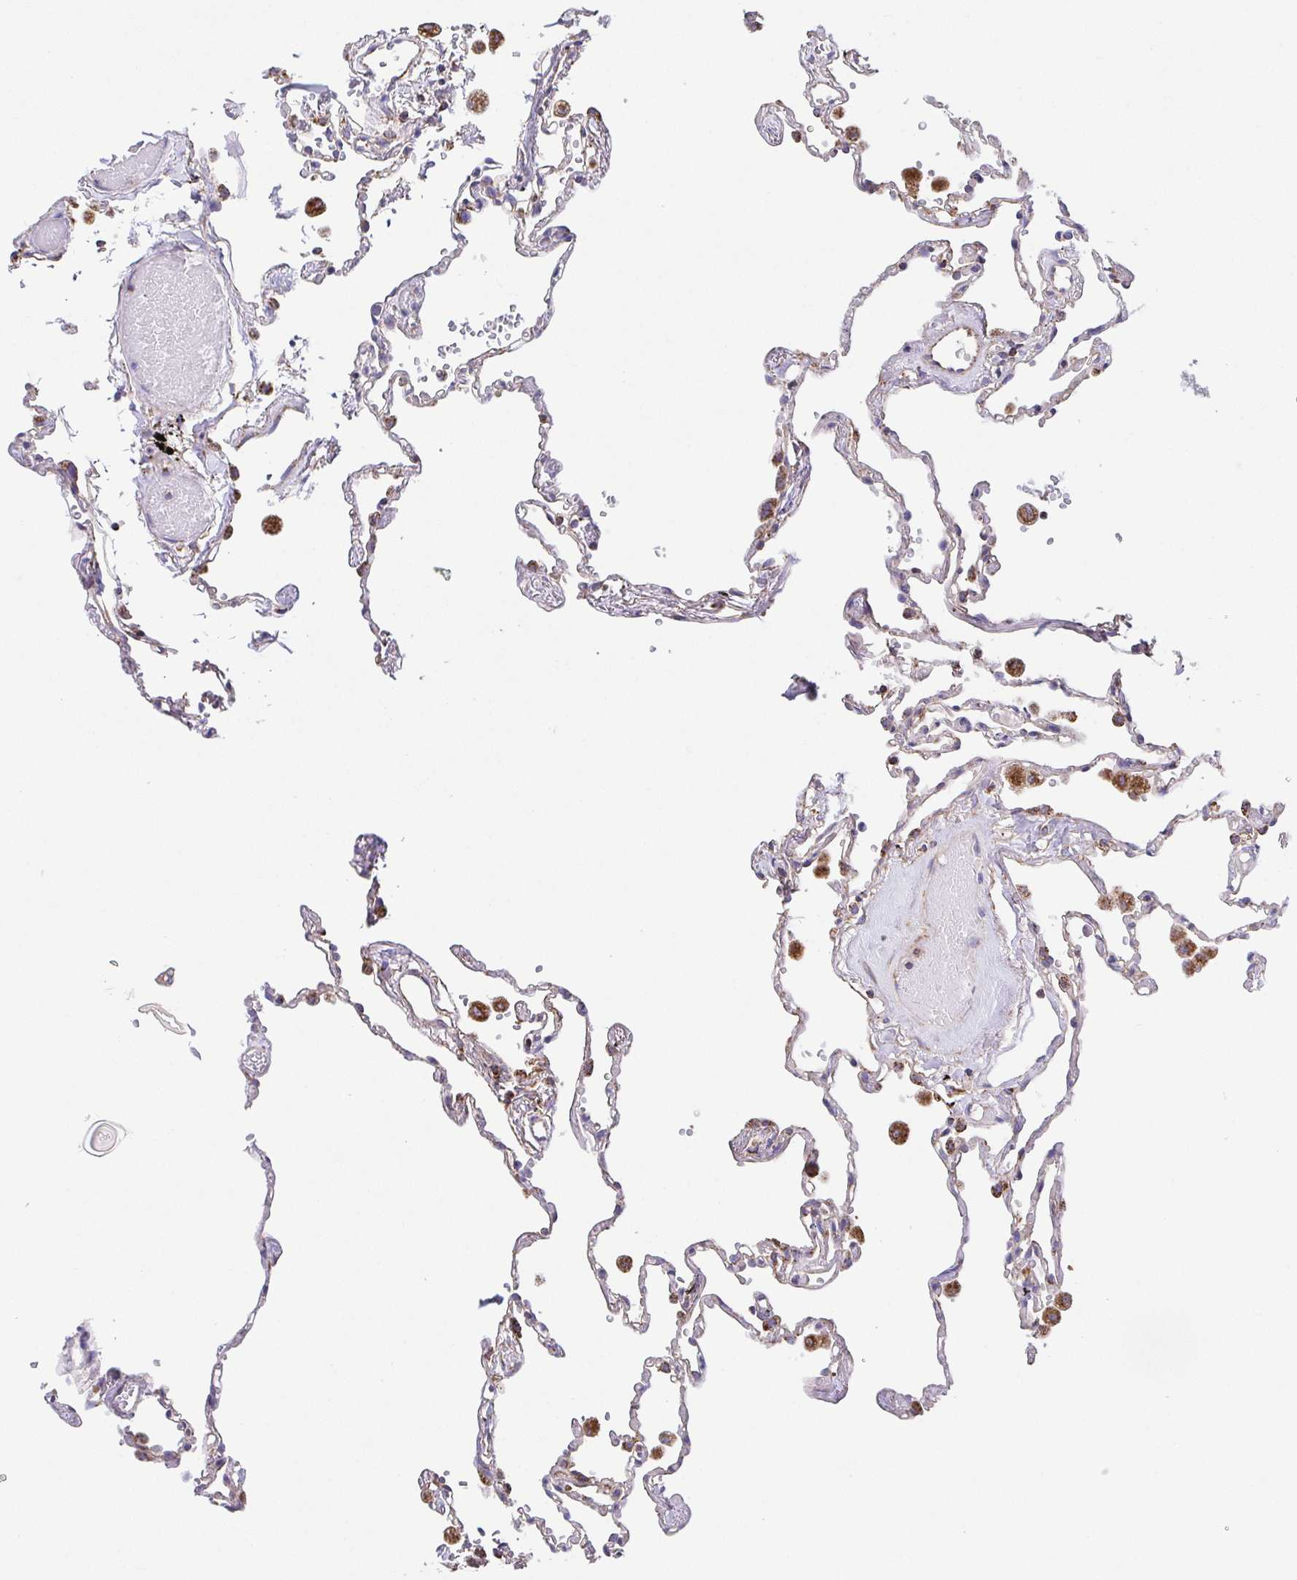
{"staining": {"intensity": "negative", "quantity": "none", "location": "none"}, "tissue": "lung", "cell_type": "Alveolar cells", "image_type": "normal", "snomed": [{"axis": "morphology", "description": "Normal tissue, NOS"}, {"axis": "topography", "description": "Lung"}], "caption": "Human lung stained for a protein using IHC demonstrates no positivity in alveolar cells.", "gene": "GINM1", "patient": {"sex": "female", "age": 67}}